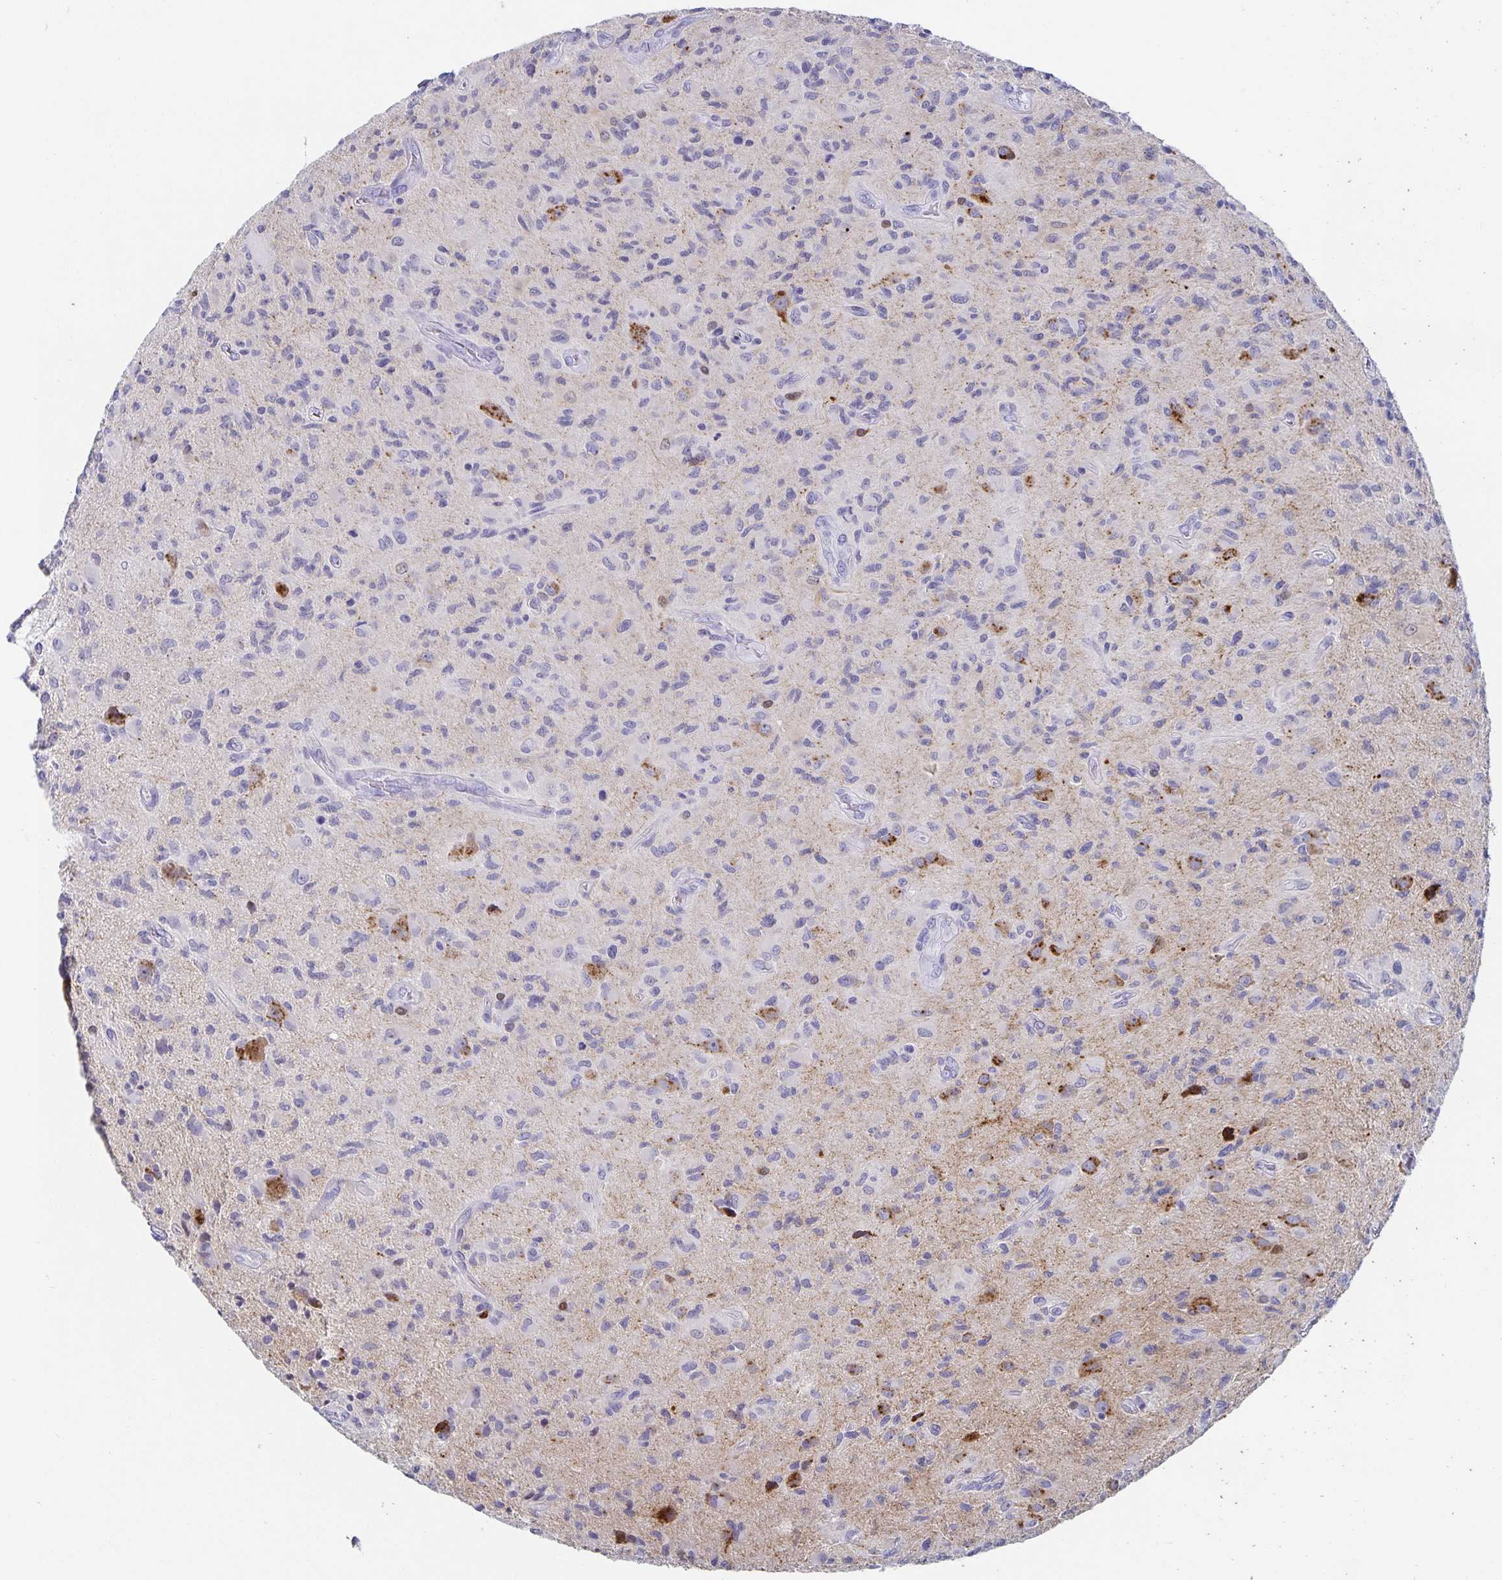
{"staining": {"intensity": "negative", "quantity": "none", "location": "none"}, "tissue": "glioma", "cell_type": "Tumor cells", "image_type": "cancer", "snomed": [{"axis": "morphology", "description": "Glioma, malignant, High grade"}, {"axis": "topography", "description": "Brain"}], "caption": "Tumor cells show no significant expression in glioma.", "gene": "CHGA", "patient": {"sex": "female", "age": 65}}